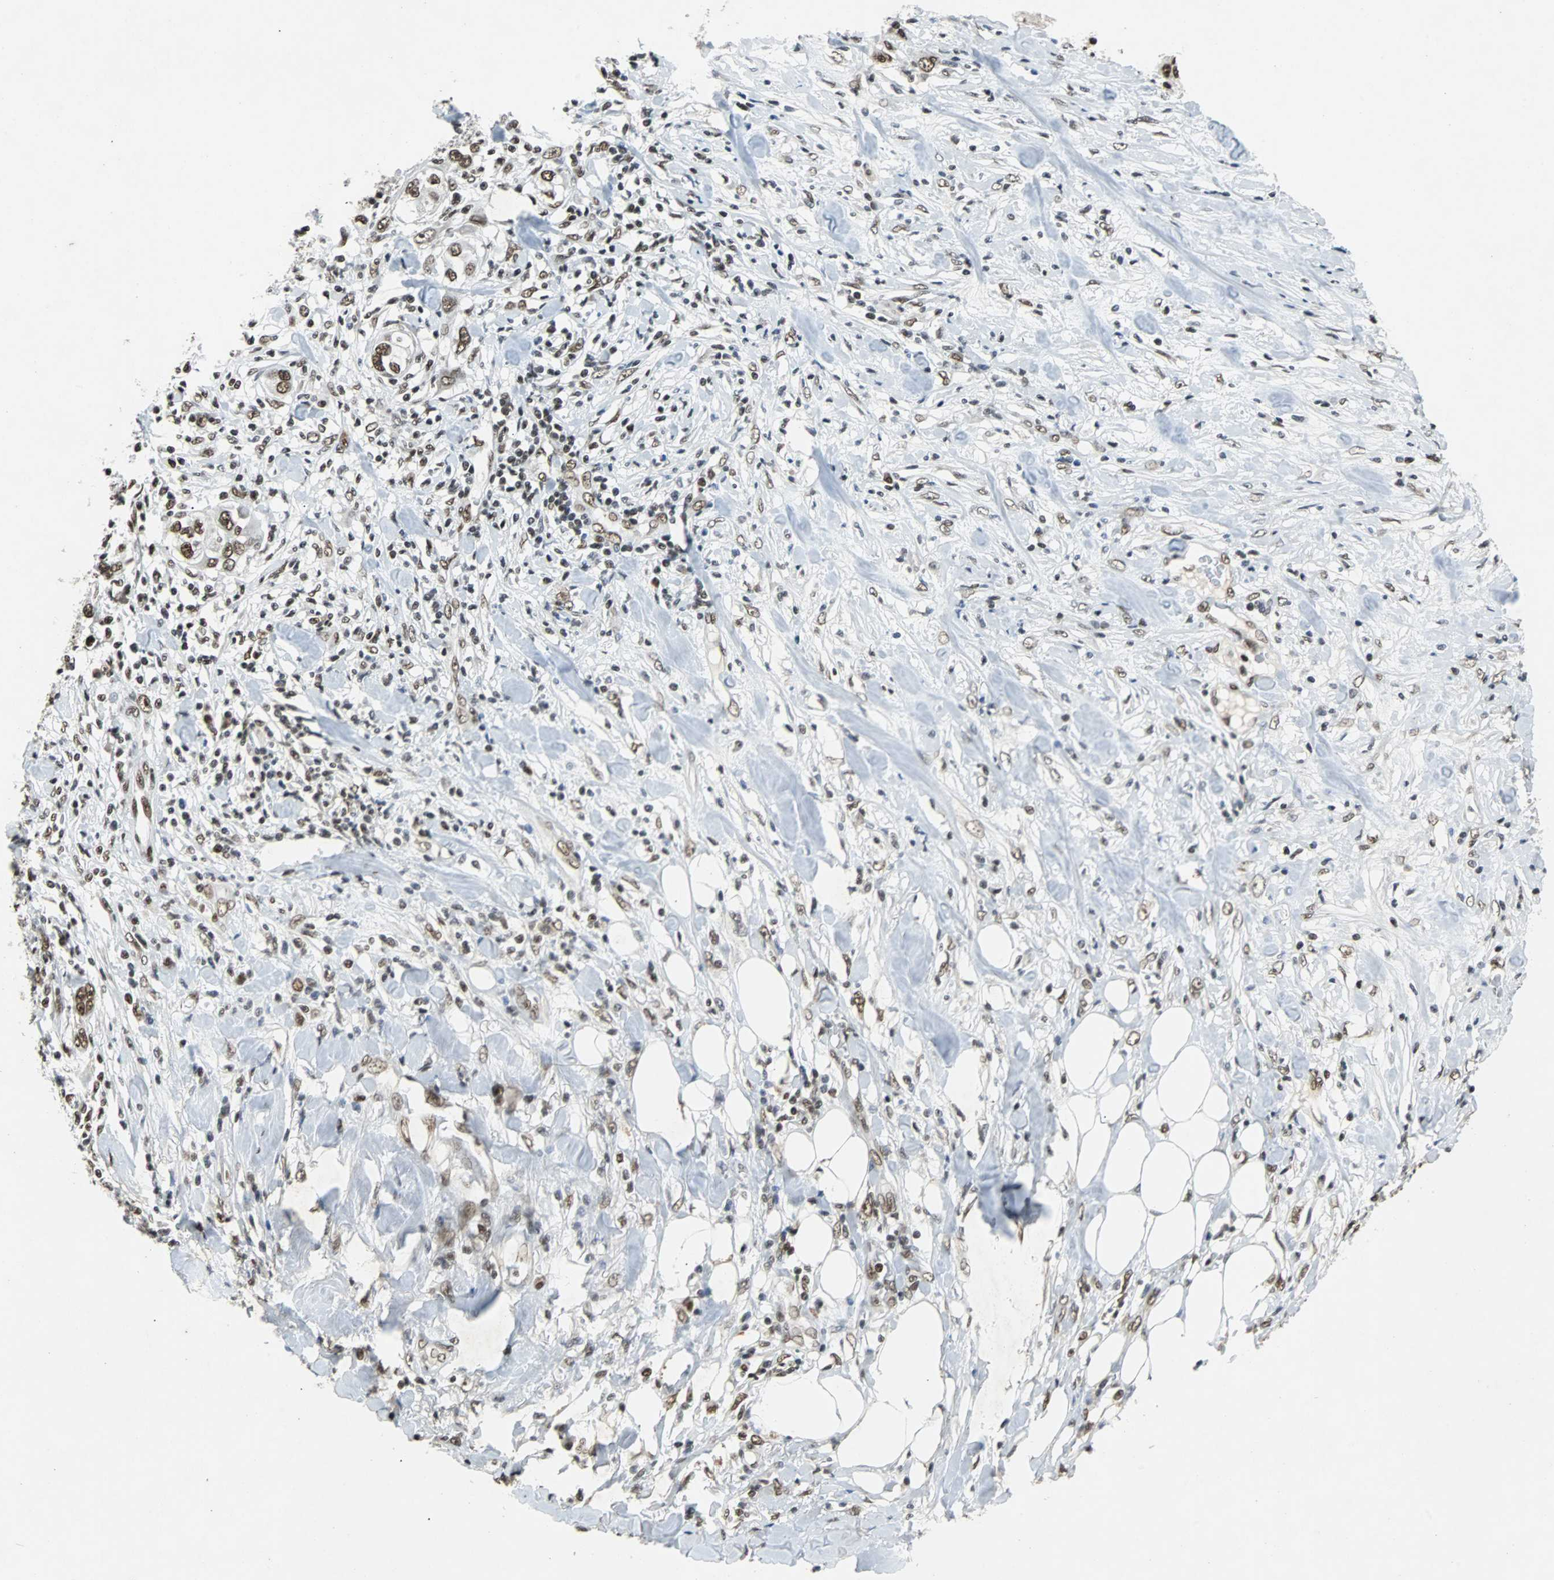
{"staining": {"intensity": "moderate", "quantity": ">75%", "location": "nuclear"}, "tissue": "urothelial cancer", "cell_type": "Tumor cells", "image_type": "cancer", "snomed": [{"axis": "morphology", "description": "Urothelial carcinoma, High grade"}, {"axis": "topography", "description": "Urinary bladder"}], "caption": "Immunohistochemistry photomicrograph of neoplastic tissue: human urothelial cancer stained using immunohistochemistry displays medium levels of moderate protein expression localized specifically in the nuclear of tumor cells, appearing as a nuclear brown color.", "gene": "GATAD2A", "patient": {"sex": "female", "age": 80}}